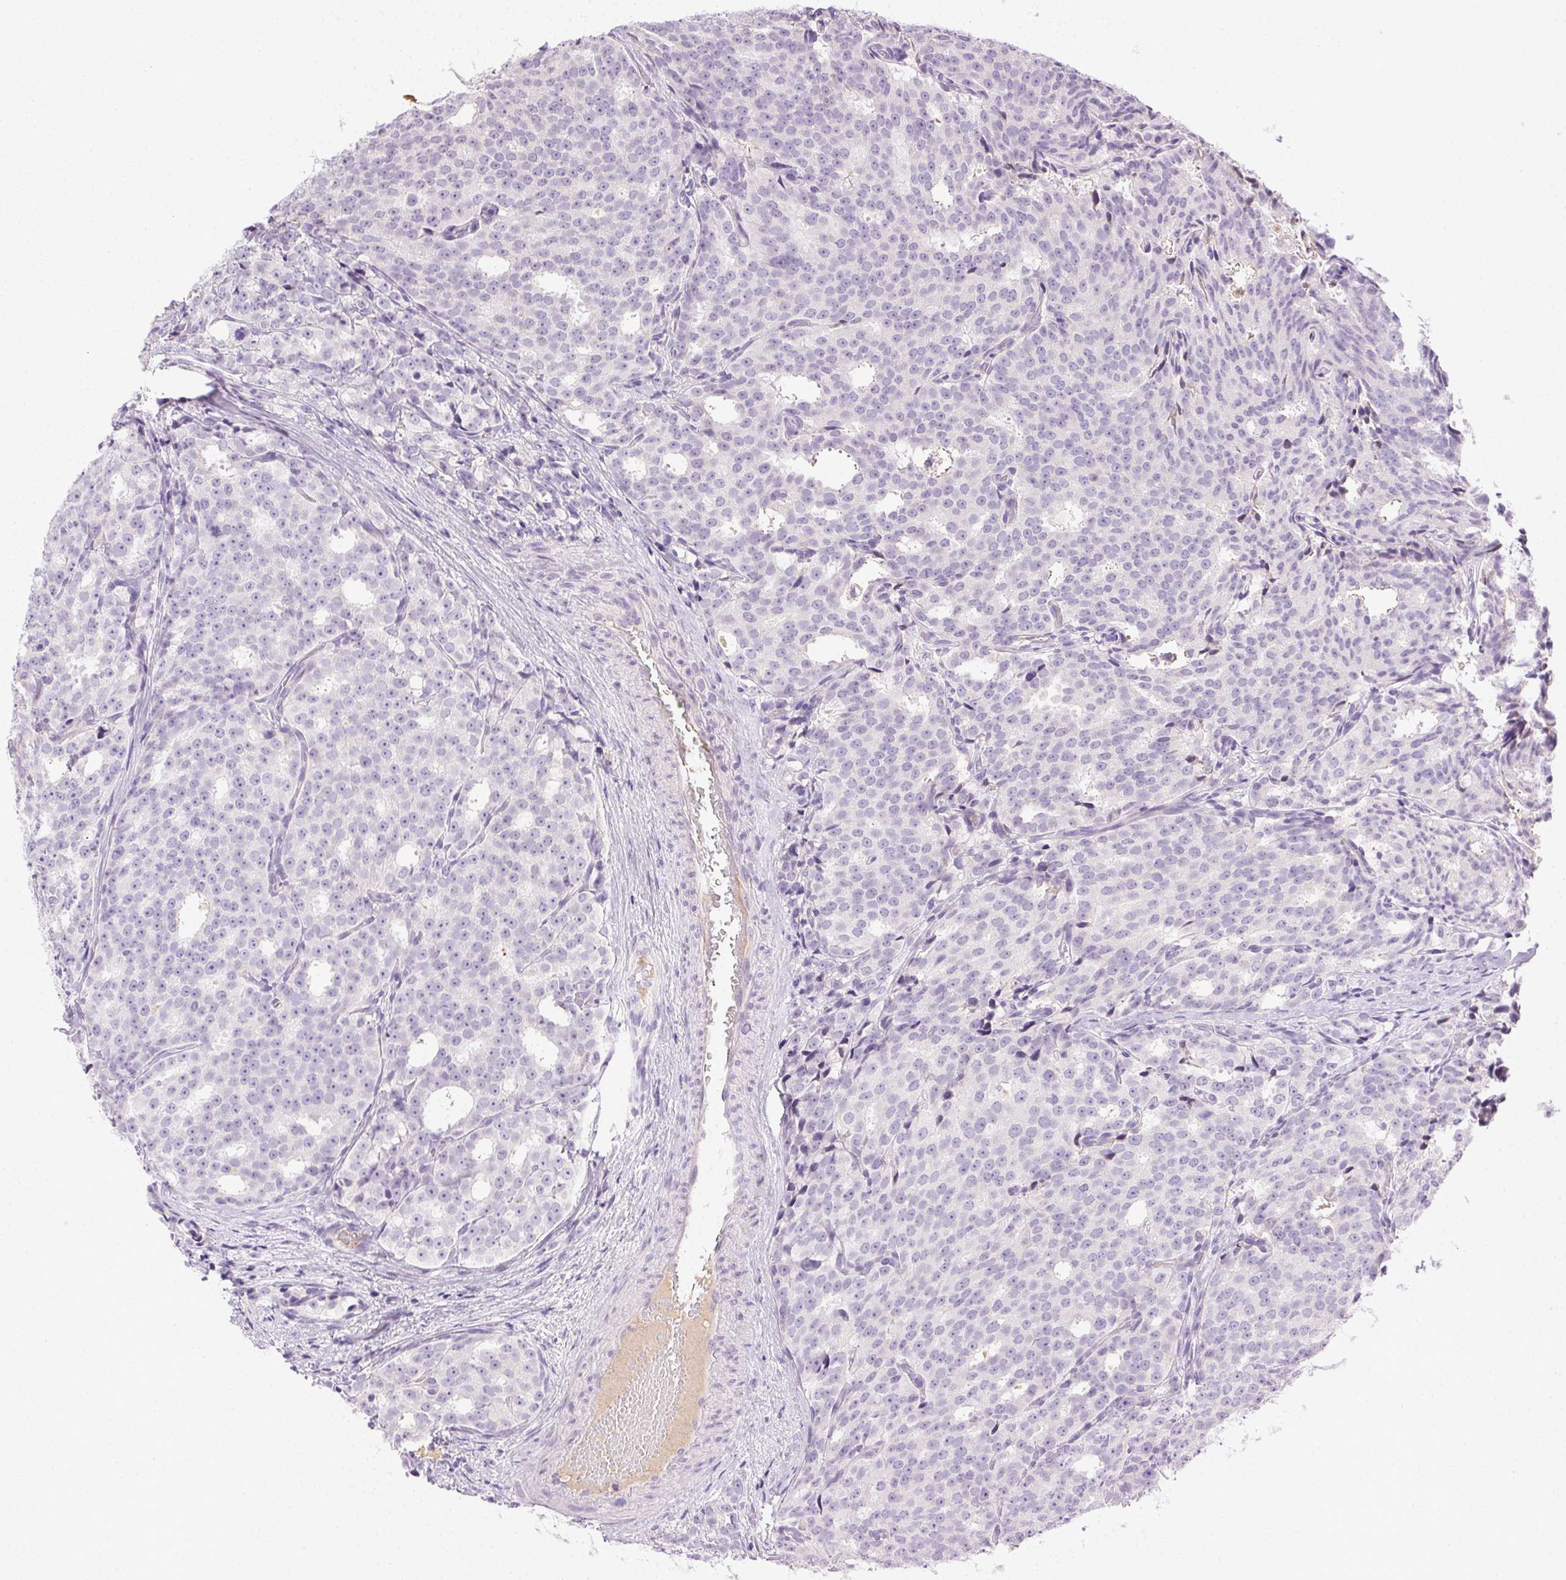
{"staining": {"intensity": "negative", "quantity": "none", "location": "none"}, "tissue": "prostate cancer", "cell_type": "Tumor cells", "image_type": "cancer", "snomed": [{"axis": "morphology", "description": "Adenocarcinoma, High grade"}, {"axis": "topography", "description": "Prostate"}], "caption": "Tumor cells are negative for brown protein staining in prostate cancer.", "gene": "BPIFB2", "patient": {"sex": "male", "age": 53}}